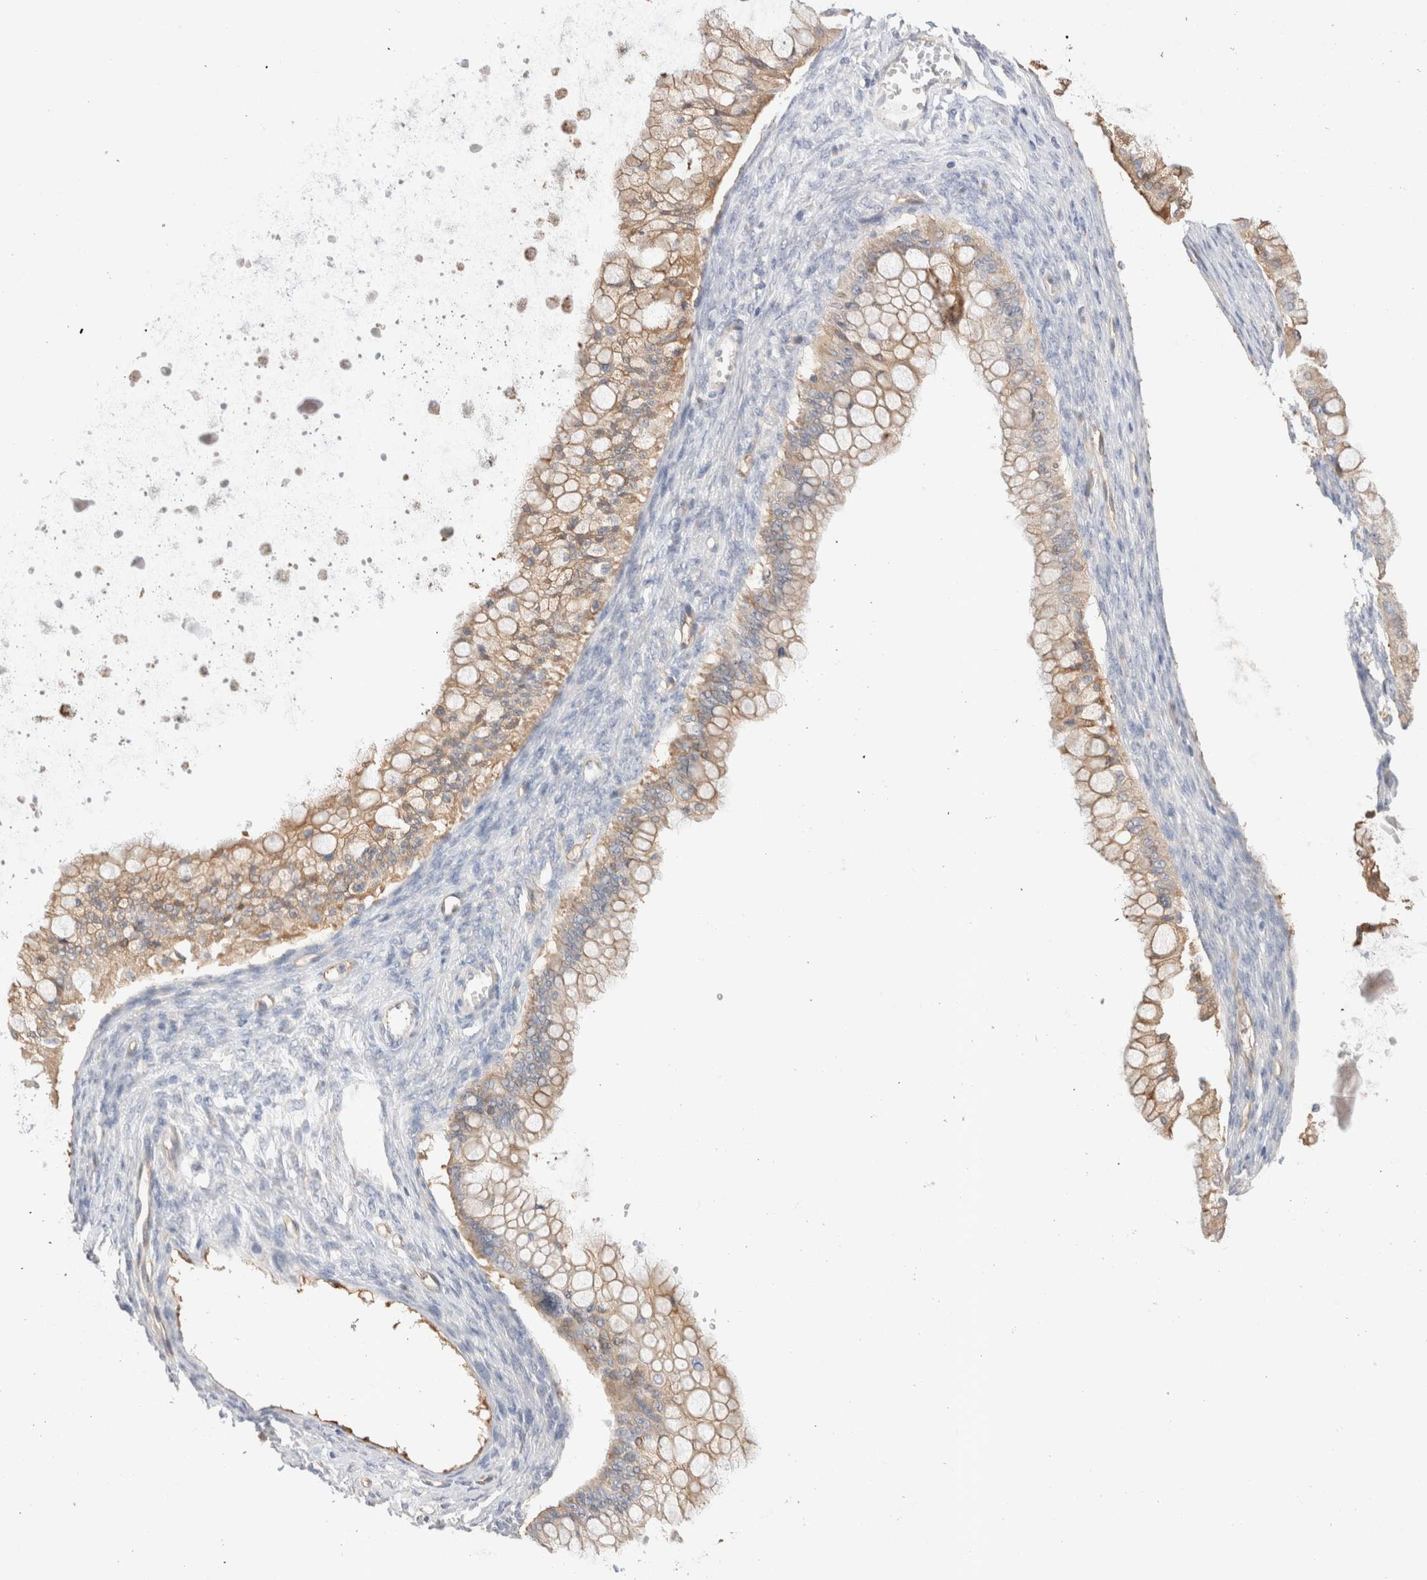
{"staining": {"intensity": "moderate", "quantity": ">75%", "location": "cytoplasmic/membranous"}, "tissue": "ovarian cancer", "cell_type": "Tumor cells", "image_type": "cancer", "snomed": [{"axis": "morphology", "description": "Cystadenocarcinoma, mucinous, NOS"}, {"axis": "topography", "description": "Ovary"}], "caption": "Brown immunohistochemical staining in human ovarian cancer (mucinous cystadenocarcinoma) demonstrates moderate cytoplasmic/membranous positivity in approximately >75% of tumor cells.", "gene": "CAPN2", "patient": {"sex": "female", "age": 57}}